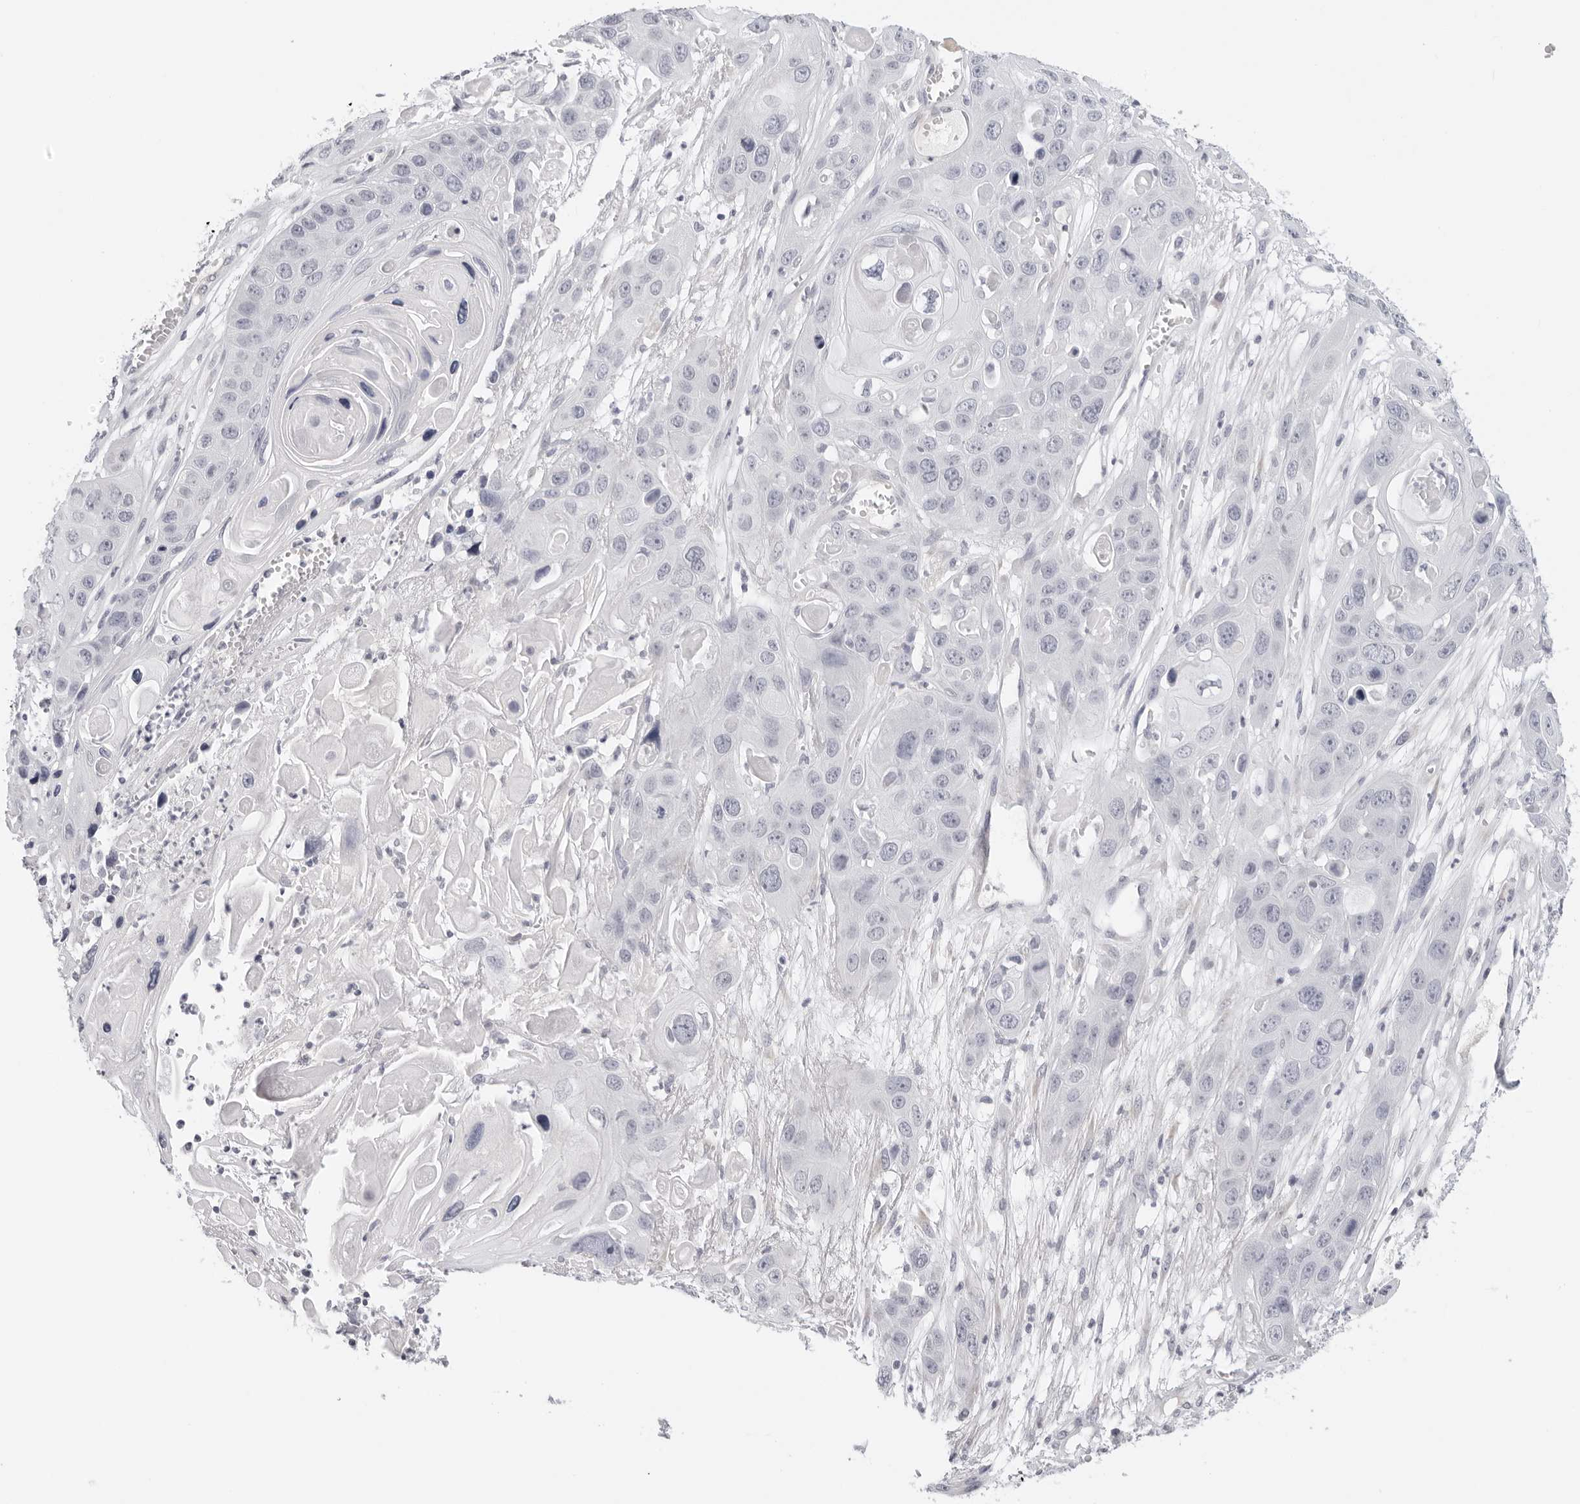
{"staining": {"intensity": "negative", "quantity": "none", "location": "none"}, "tissue": "skin cancer", "cell_type": "Tumor cells", "image_type": "cancer", "snomed": [{"axis": "morphology", "description": "Squamous cell carcinoma, NOS"}, {"axis": "topography", "description": "Skin"}], "caption": "A photomicrograph of skin cancer (squamous cell carcinoma) stained for a protein demonstrates no brown staining in tumor cells.", "gene": "EDN2", "patient": {"sex": "male", "age": 55}}